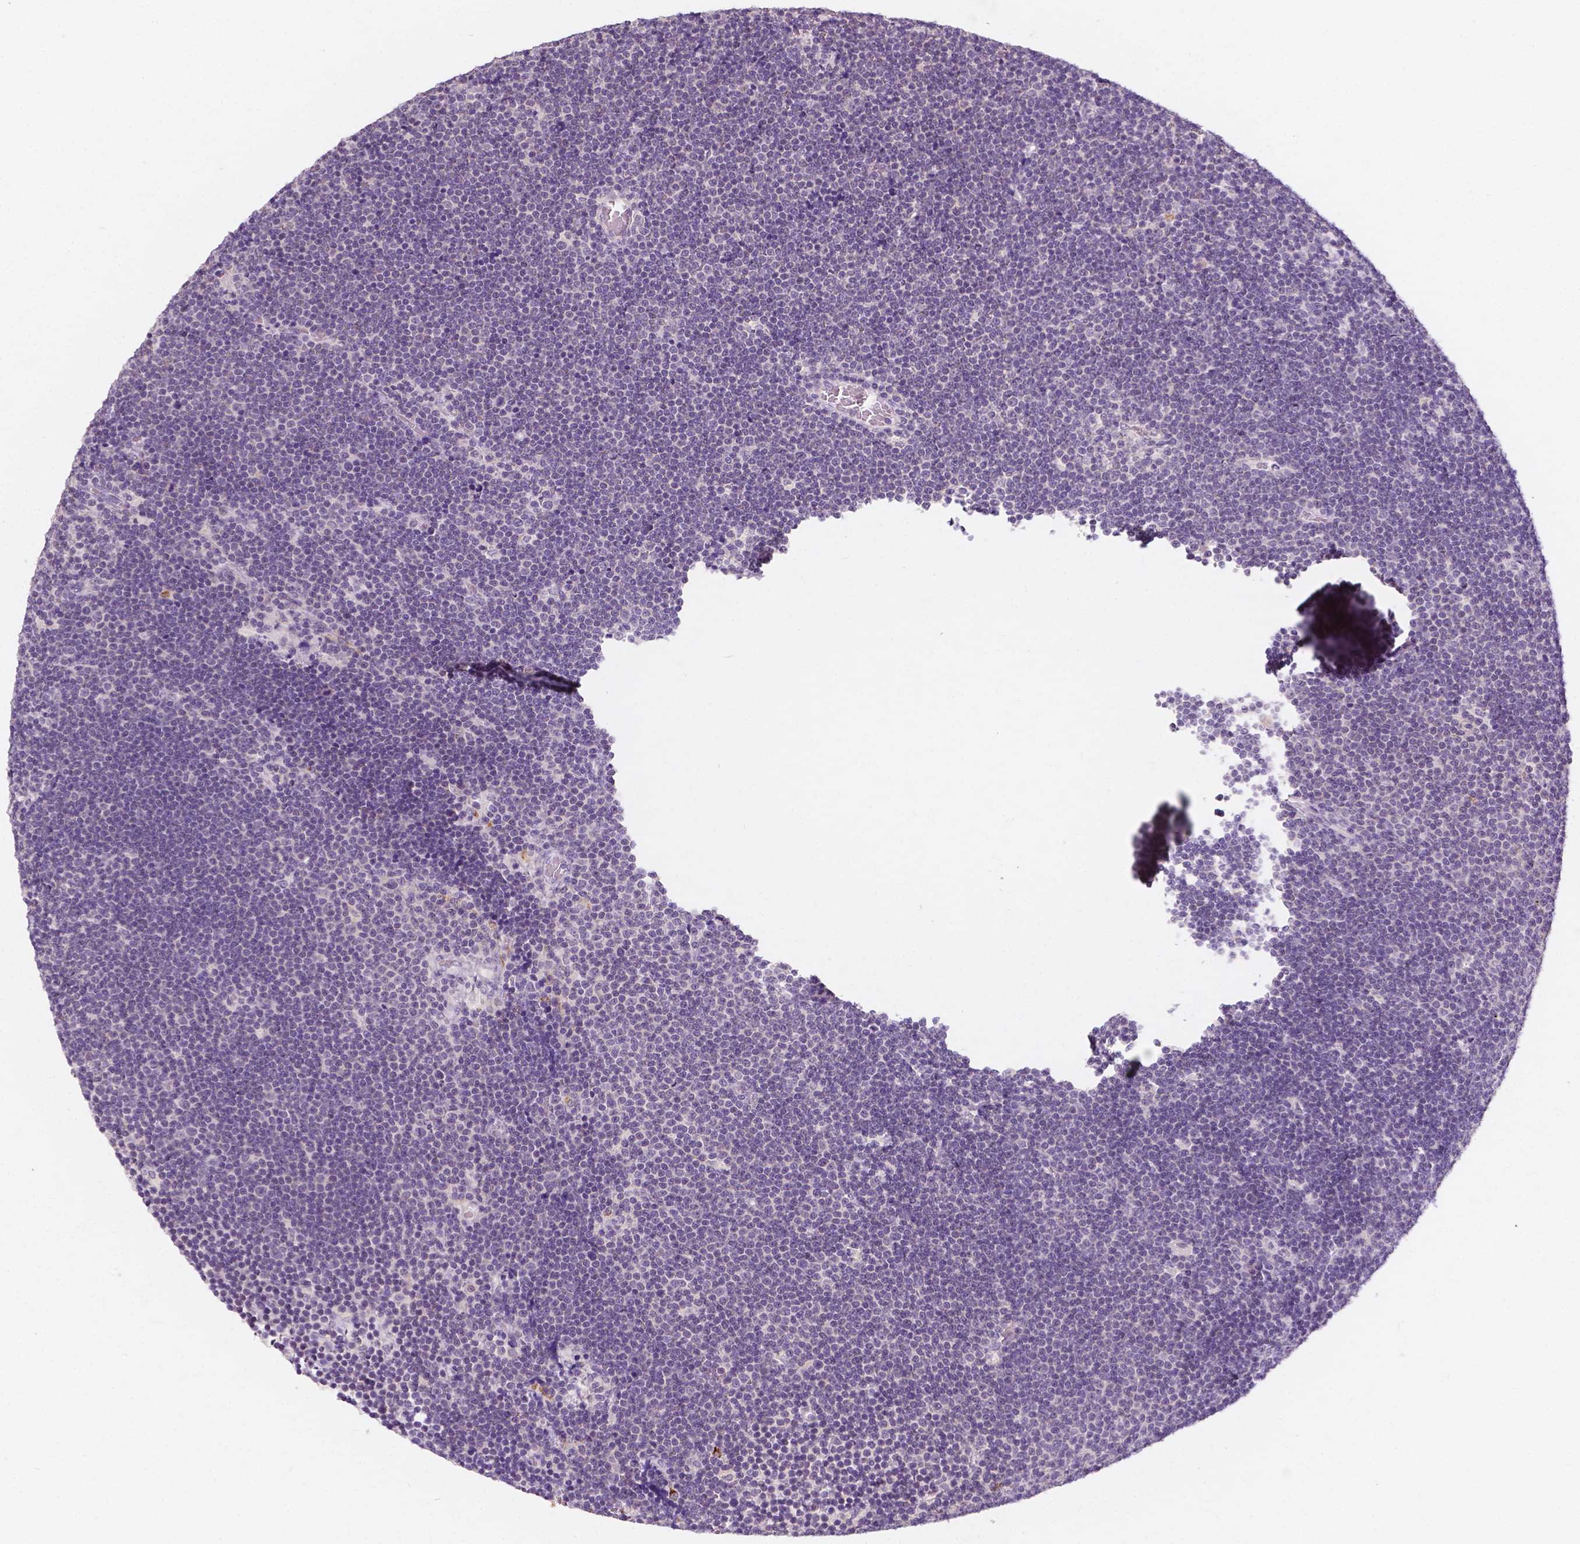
{"staining": {"intensity": "negative", "quantity": "none", "location": "none"}, "tissue": "lymphoma", "cell_type": "Tumor cells", "image_type": "cancer", "snomed": [{"axis": "morphology", "description": "Malignant lymphoma, non-Hodgkin's type, Low grade"}, {"axis": "topography", "description": "Brain"}], "caption": "This histopathology image is of low-grade malignant lymphoma, non-Hodgkin's type stained with immunohistochemistry to label a protein in brown with the nuclei are counter-stained blue. There is no positivity in tumor cells.", "gene": "SIRT2", "patient": {"sex": "female", "age": 66}}